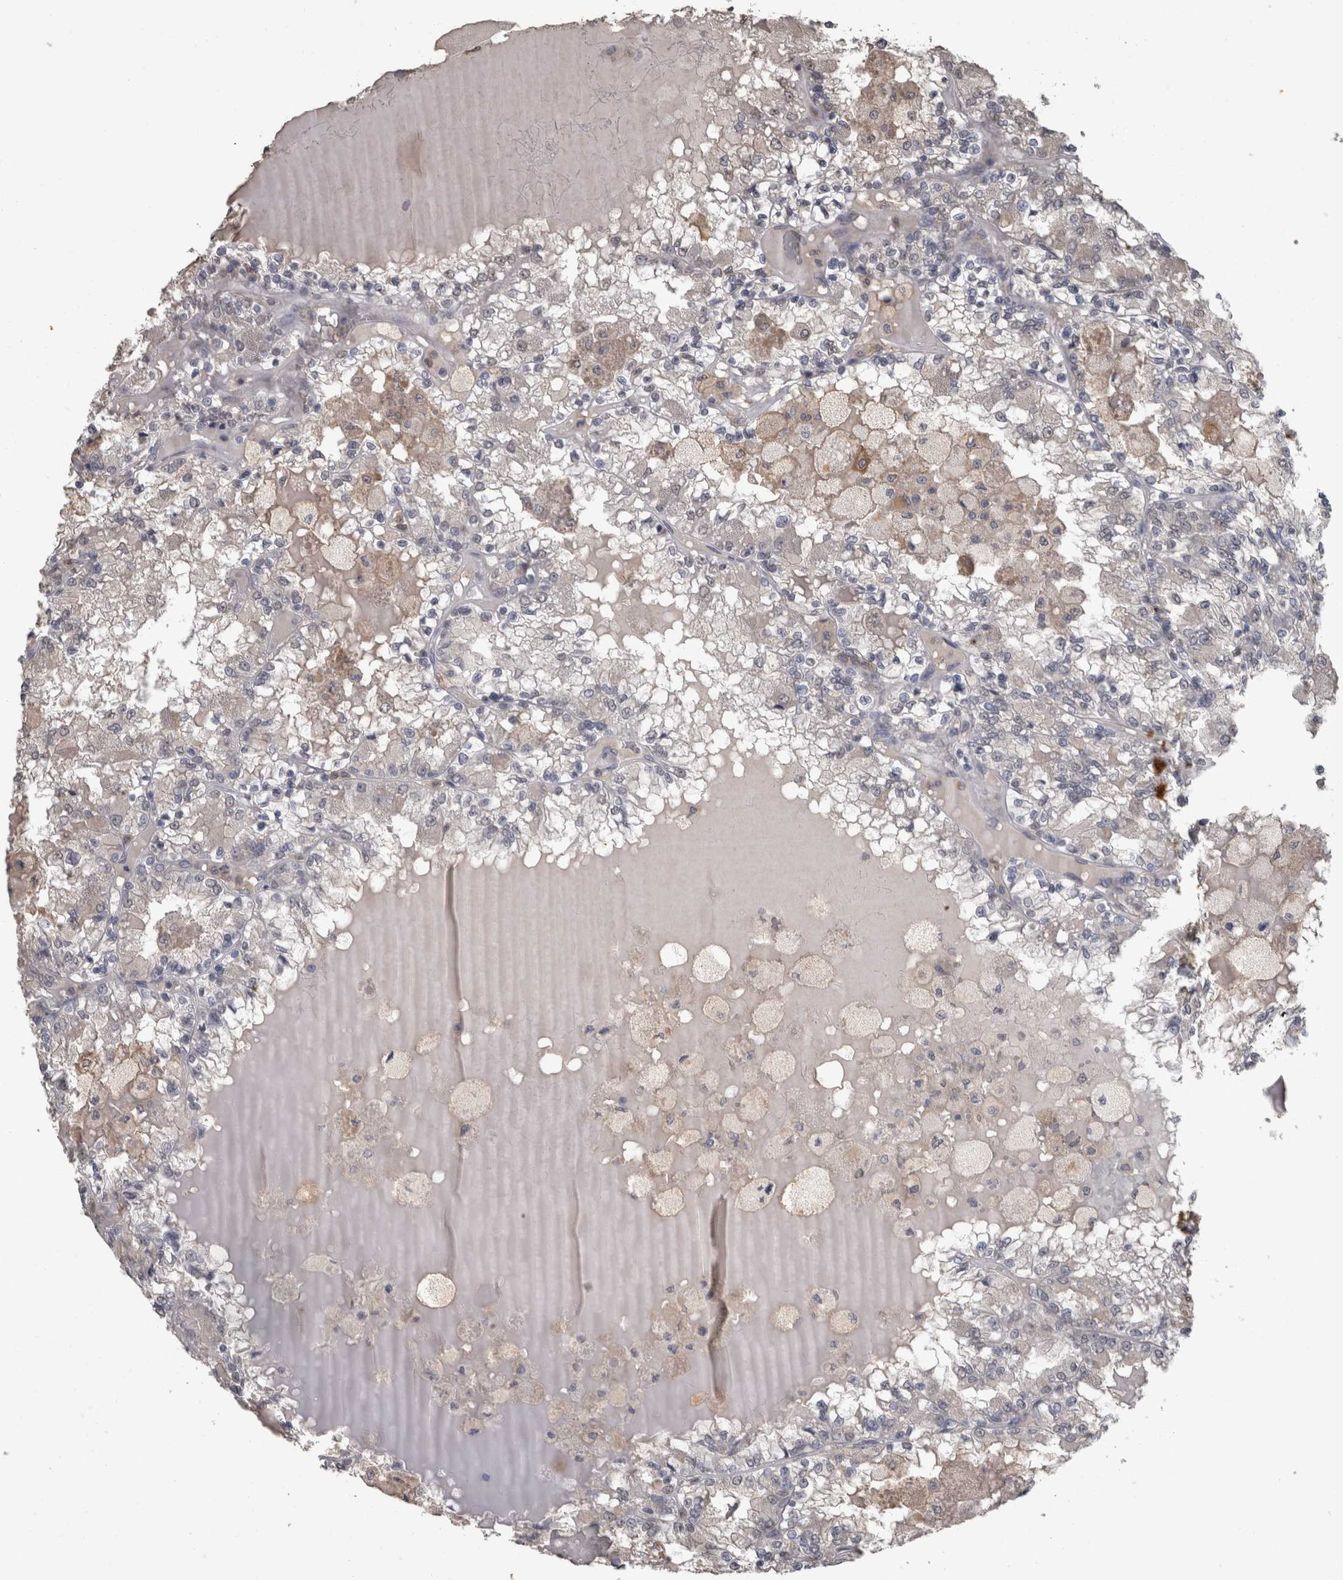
{"staining": {"intensity": "negative", "quantity": "none", "location": "none"}, "tissue": "renal cancer", "cell_type": "Tumor cells", "image_type": "cancer", "snomed": [{"axis": "morphology", "description": "Adenocarcinoma, NOS"}, {"axis": "topography", "description": "Kidney"}], "caption": "DAB (3,3'-diaminobenzidine) immunohistochemical staining of human adenocarcinoma (renal) shows no significant staining in tumor cells.", "gene": "PIK3AP1", "patient": {"sex": "female", "age": 56}}